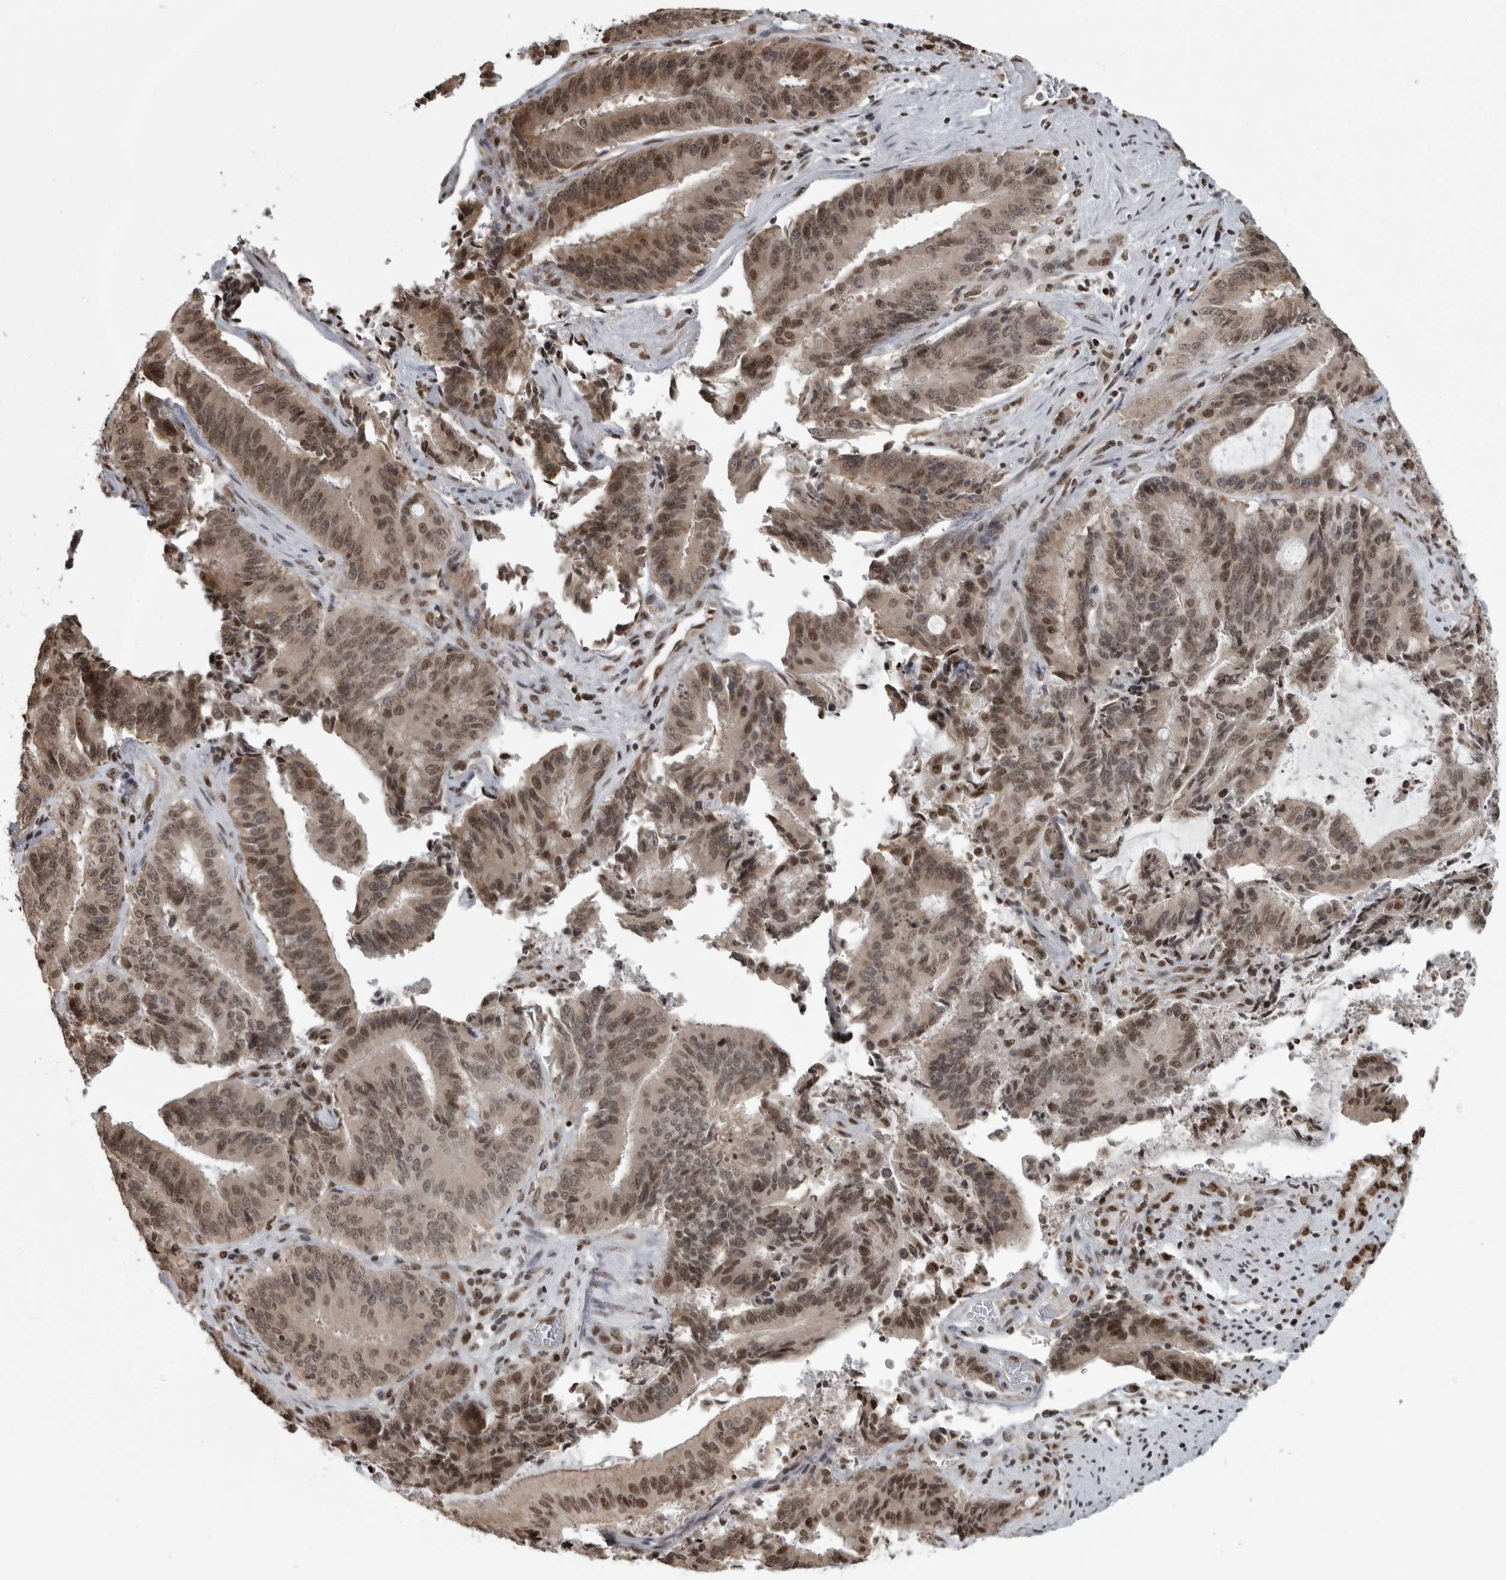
{"staining": {"intensity": "moderate", "quantity": ">75%", "location": "nuclear"}, "tissue": "liver cancer", "cell_type": "Tumor cells", "image_type": "cancer", "snomed": [{"axis": "morphology", "description": "Normal tissue, NOS"}, {"axis": "morphology", "description": "Cholangiocarcinoma"}, {"axis": "topography", "description": "Liver"}, {"axis": "topography", "description": "Peripheral nerve tissue"}], "caption": "High-magnification brightfield microscopy of liver cancer (cholangiocarcinoma) stained with DAB (3,3'-diaminobenzidine) (brown) and counterstained with hematoxylin (blue). tumor cells exhibit moderate nuclear staining is seen in about>75% of cells.", "gene": "YAF2", "patient": {"sex": "female", "age": 73}}